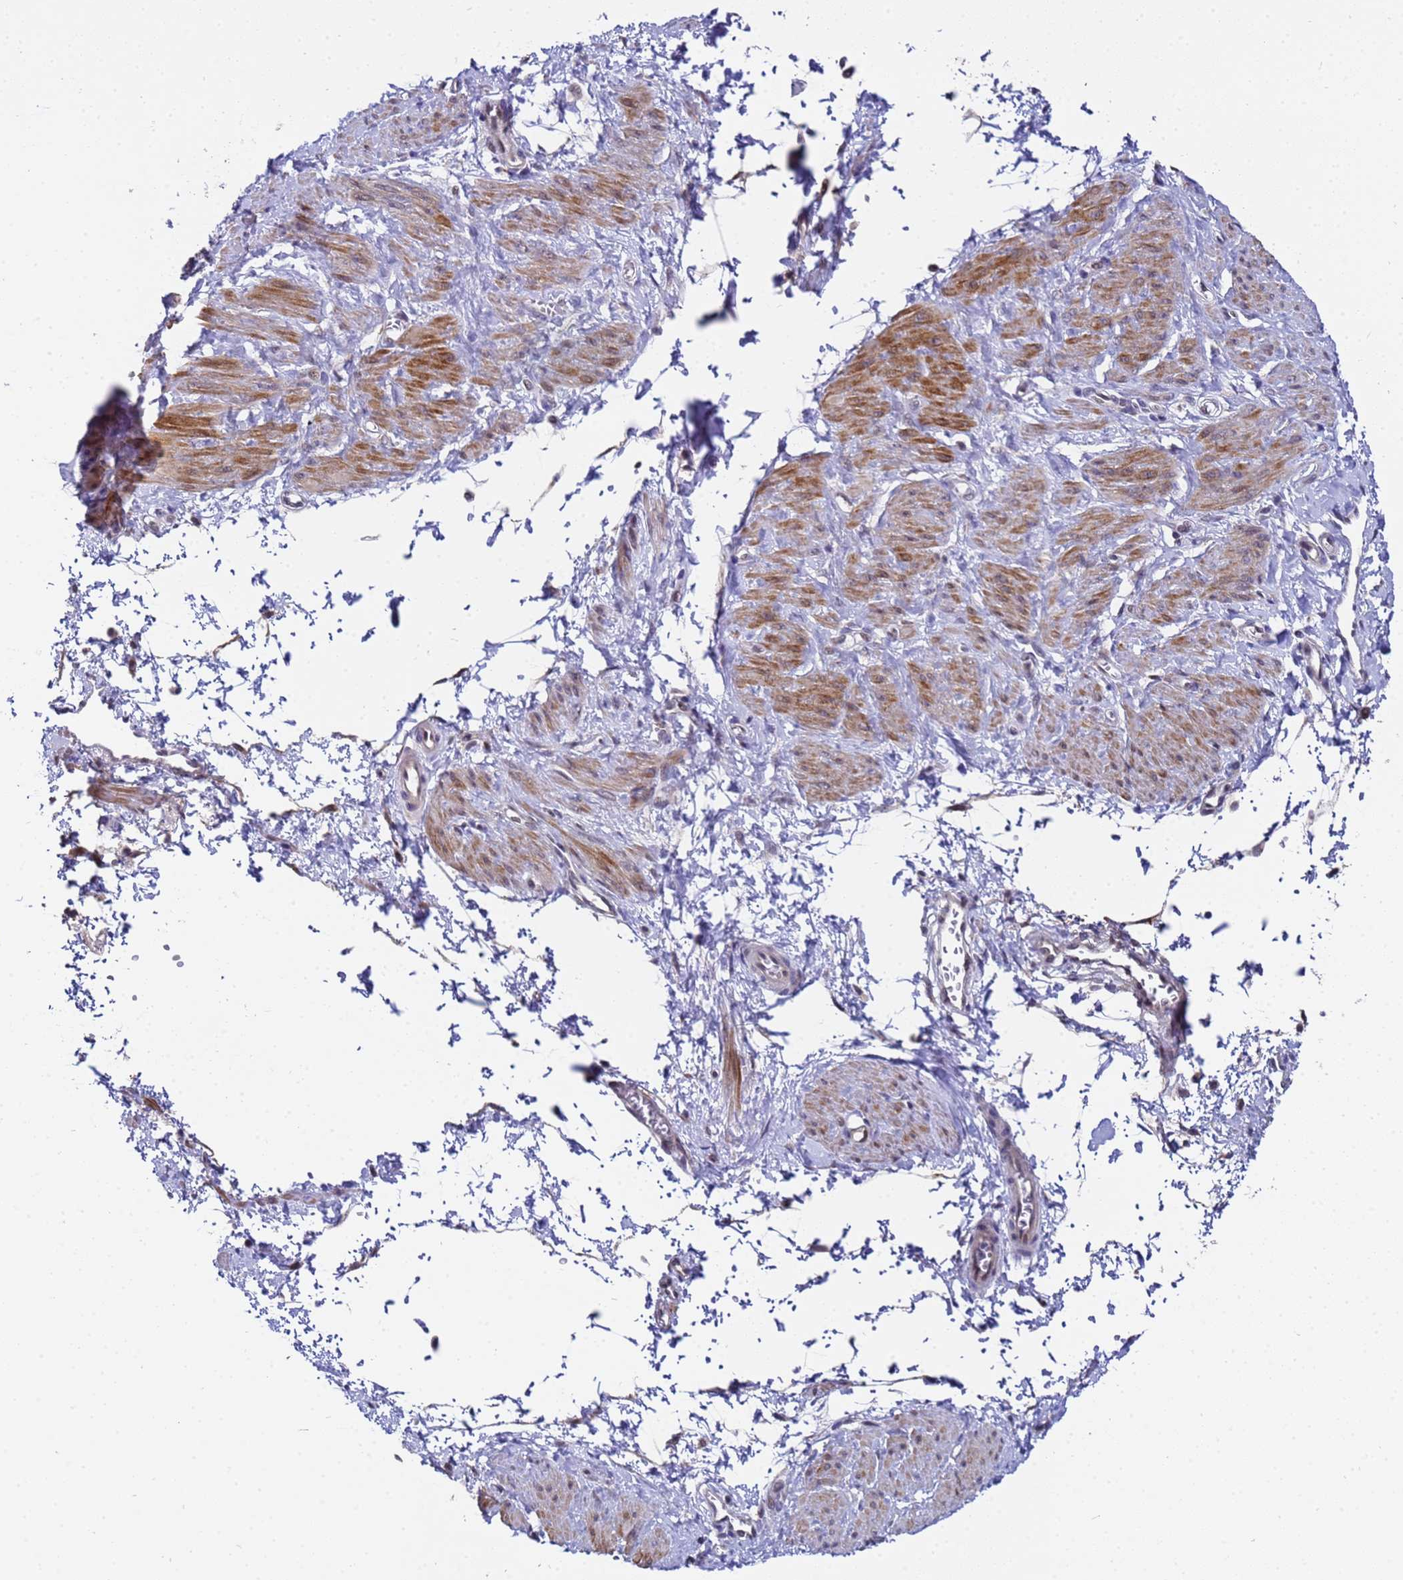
{"staining": {"intensity": "moderate", "quantity": "25%-75%", "location": "cytoplasmic/membranous"}, "tissue": "smooth muscle", "cell_type": "Smooth muscle cells", "image_type": "normal", "snomed": [{"axis": "morphology", "description": "Normal tissue, NOS"}, {"axis": "topography", "description": "Smooth muscle"}, {"axis": "topography", "description": "Uterus"}], "caption": "IHC histopathology image of benign smooth muscle: human smooth muscle stained using immunohistochemistry reveals medium levels of moderate protein expression localized specifically in the cytoplasmic/membranous of smooth muscle cells, appearing as a cytoplasmic/membranous brown color.", "gene": "ANAPC13", "patient": {"sex": "female", "age": 39}}